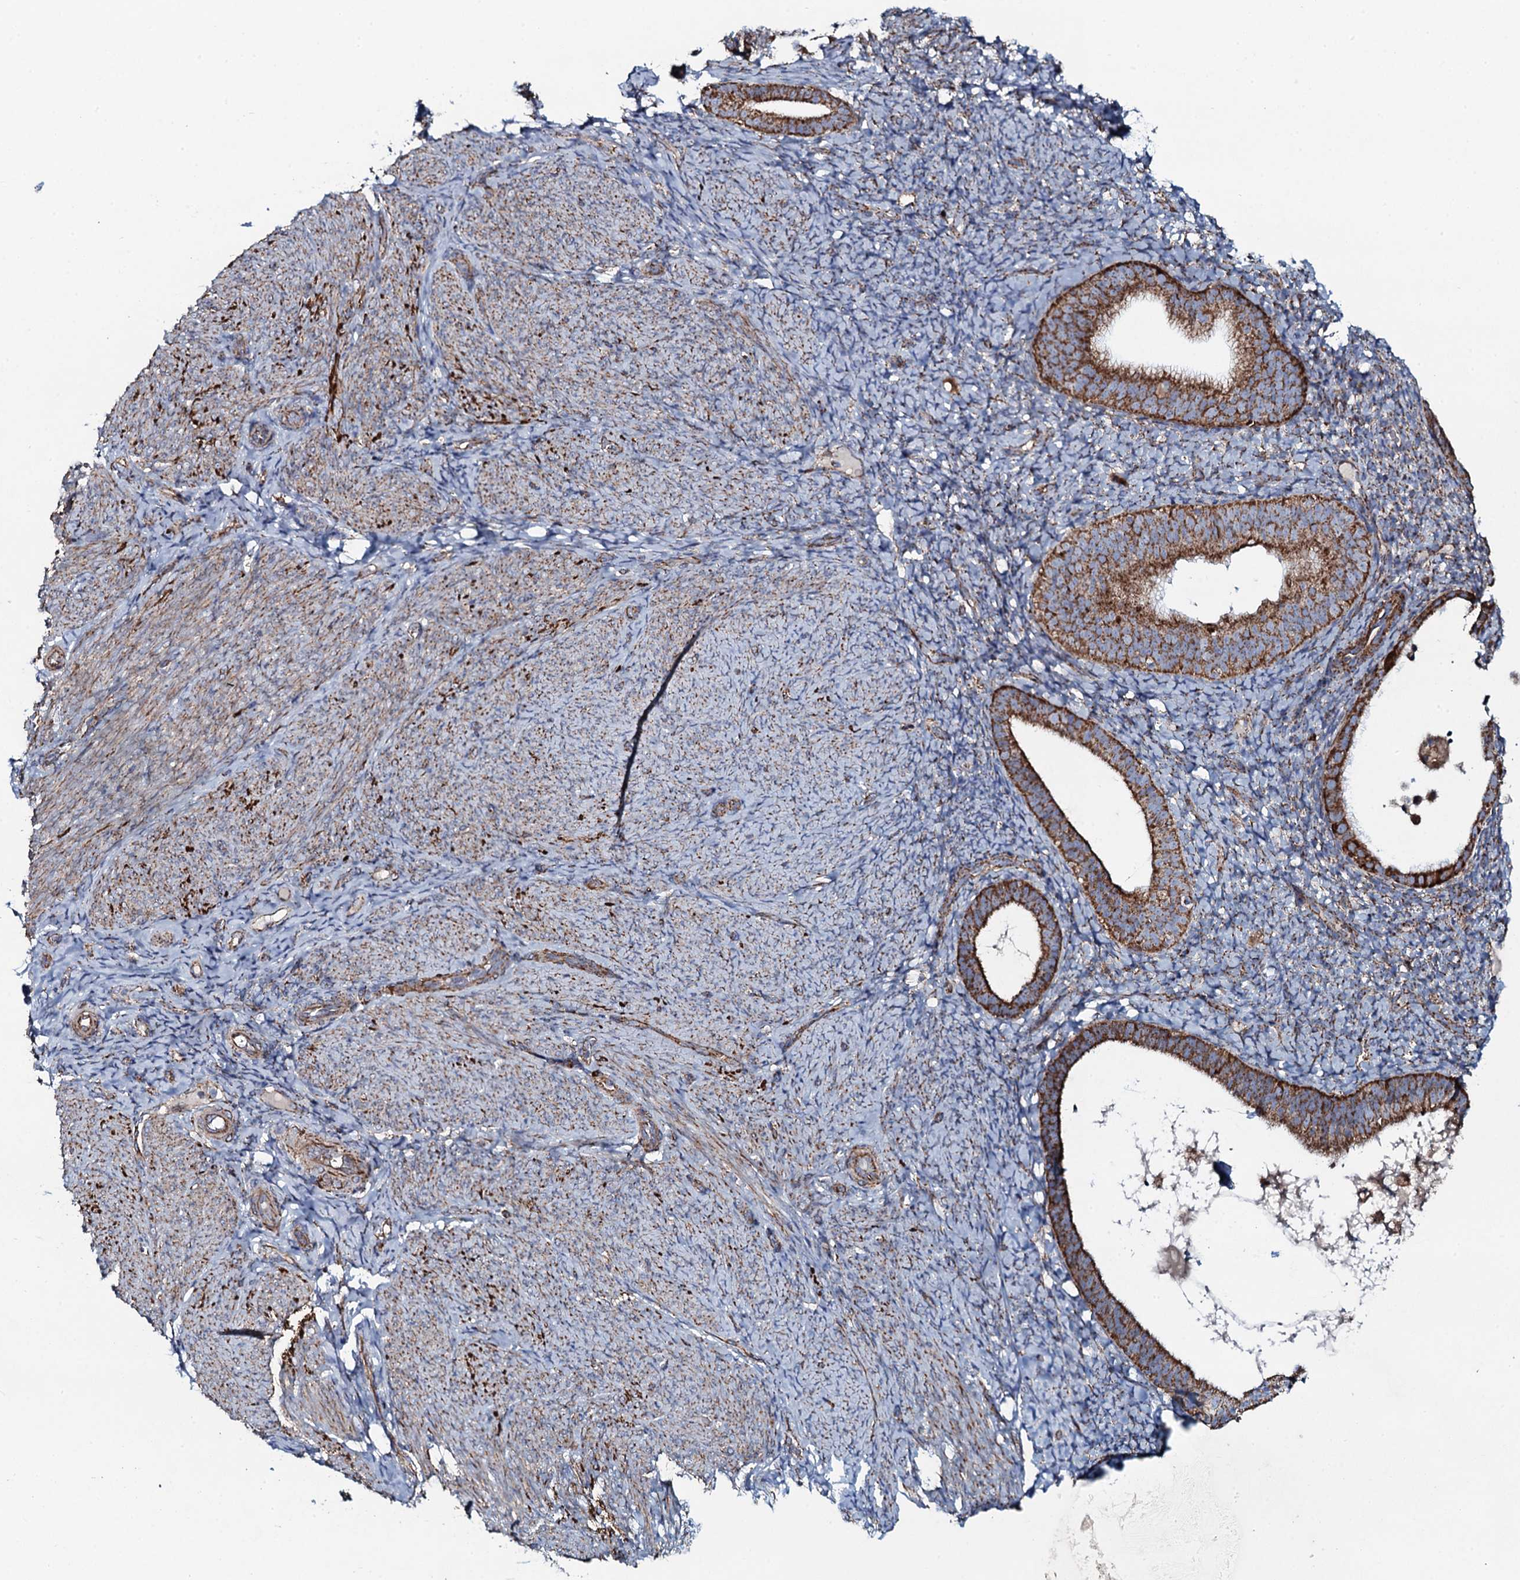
{"staining": {"intensity": "moderate", "quantity": "25%-75%", "location": "cytoplasmic/membranous"}, "tissue": "endometrium", "cell_type": "Cells in endometrial stroma", "image_type": "normal", "snomed": [{"axis": "morphology", "description": "Normal tissue, NOS"}, {"axis": "topography", "description": "Endometrium"}], "caption": "Immunohistochemical staining of normal endometrium displays medium levels of moderate cytoplasmic/membranous positivity in about 25%-75% of cells in endometrial stroma.", "gene": "EVC2", "patient": {"sex": "female", "age": 65}}